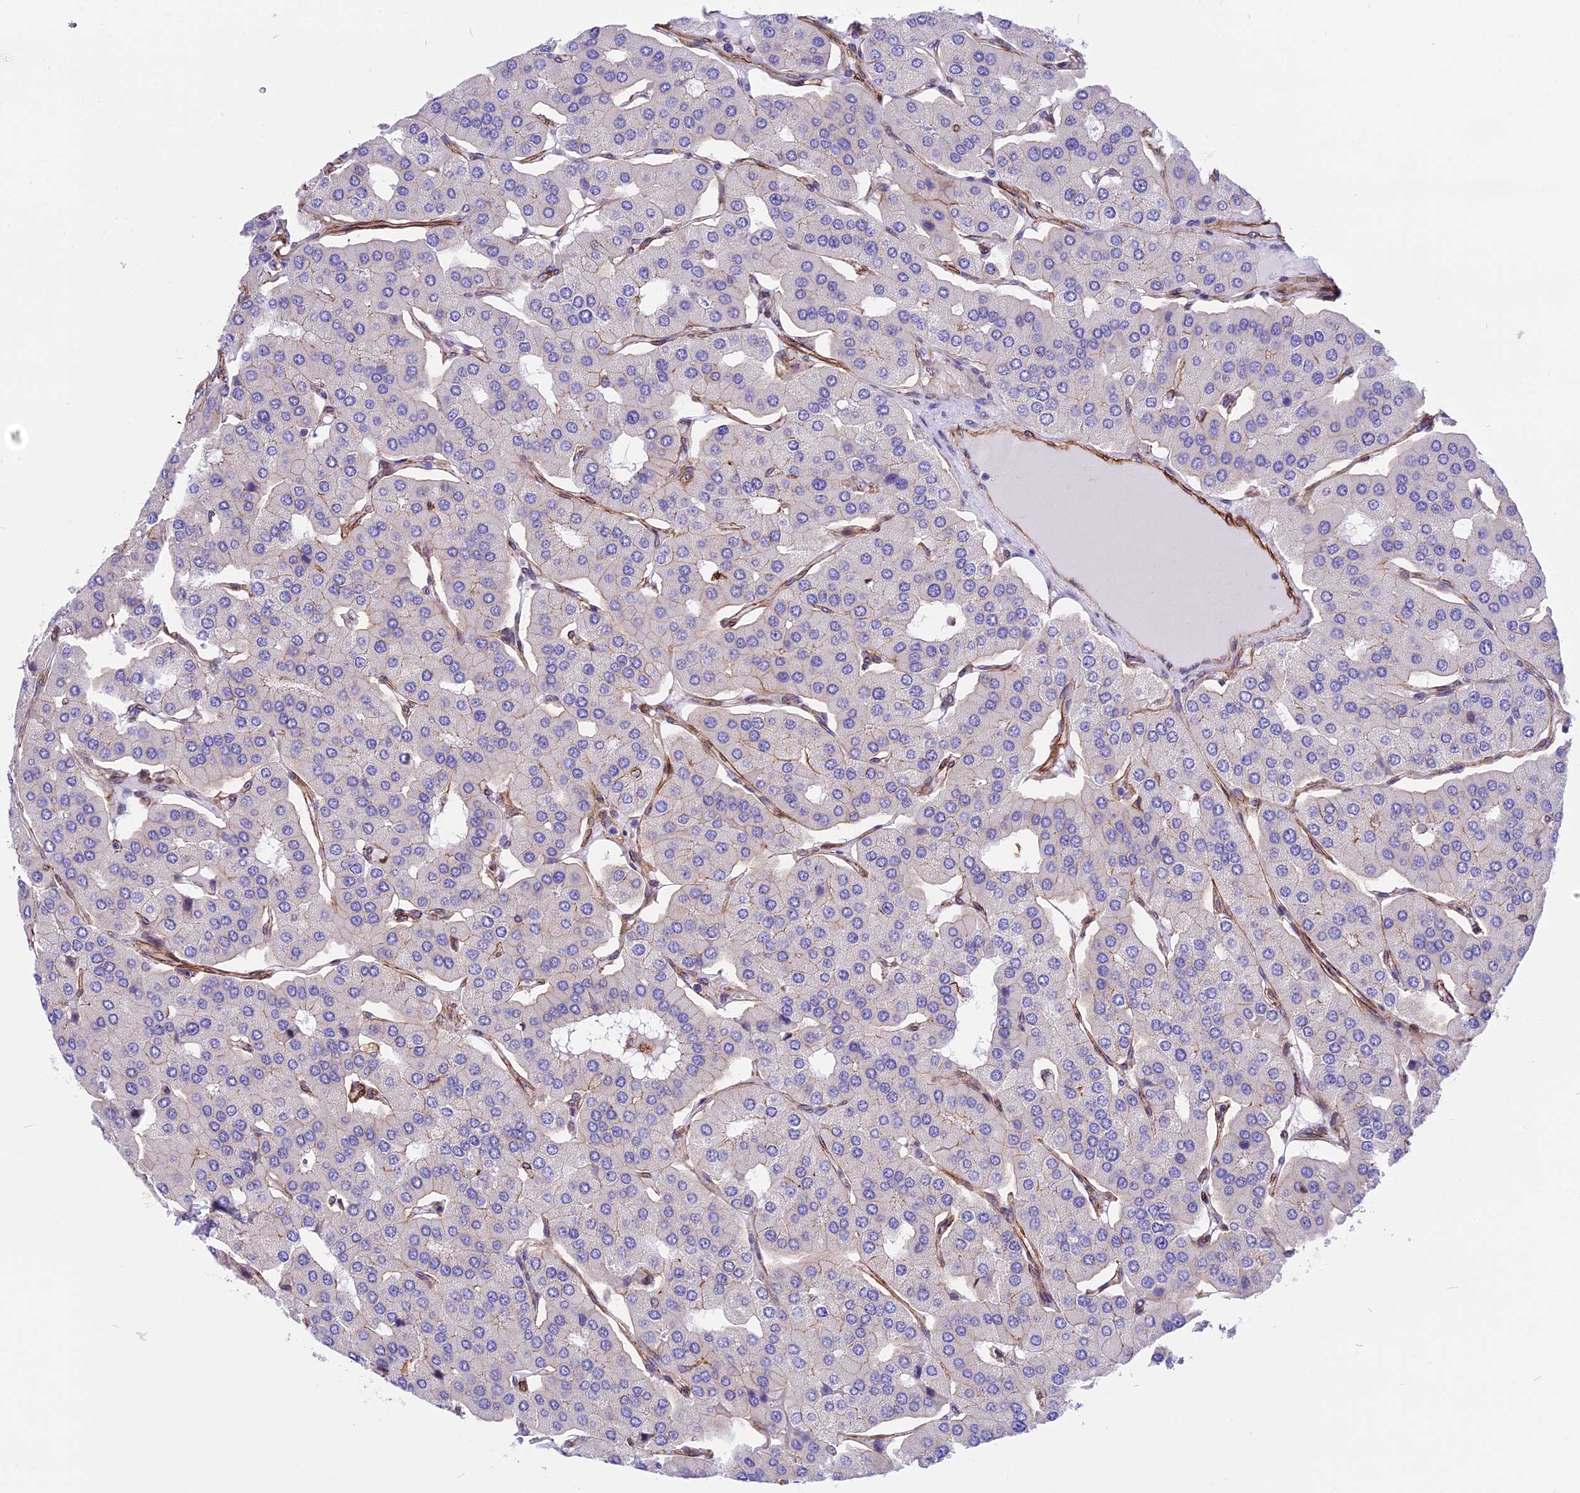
{"staining": {"intensity": "negative", "quantity": "none", "location": "none"}, "tissue": "parathyroid gland", "cell_type": "Glandular cells", "image_type": "normal", "snomed": [{"axis": "morphology", "description": "Normal tissue, NOS"}, {"axis": "morphology", "description": "Adenoma, NOS"}, {"axis": "topography", "description": "Parathyroid gland"}], "caption": "An image of parathyroid gland stained for a protein demonstrates no brown staining in glandular cells. The staining is performed using DAB brown chromogen with nuclei counter-stained in using hematoxylin.", "gene": "R3HDM4", "patient": {"sex": "female", "age": 86}}